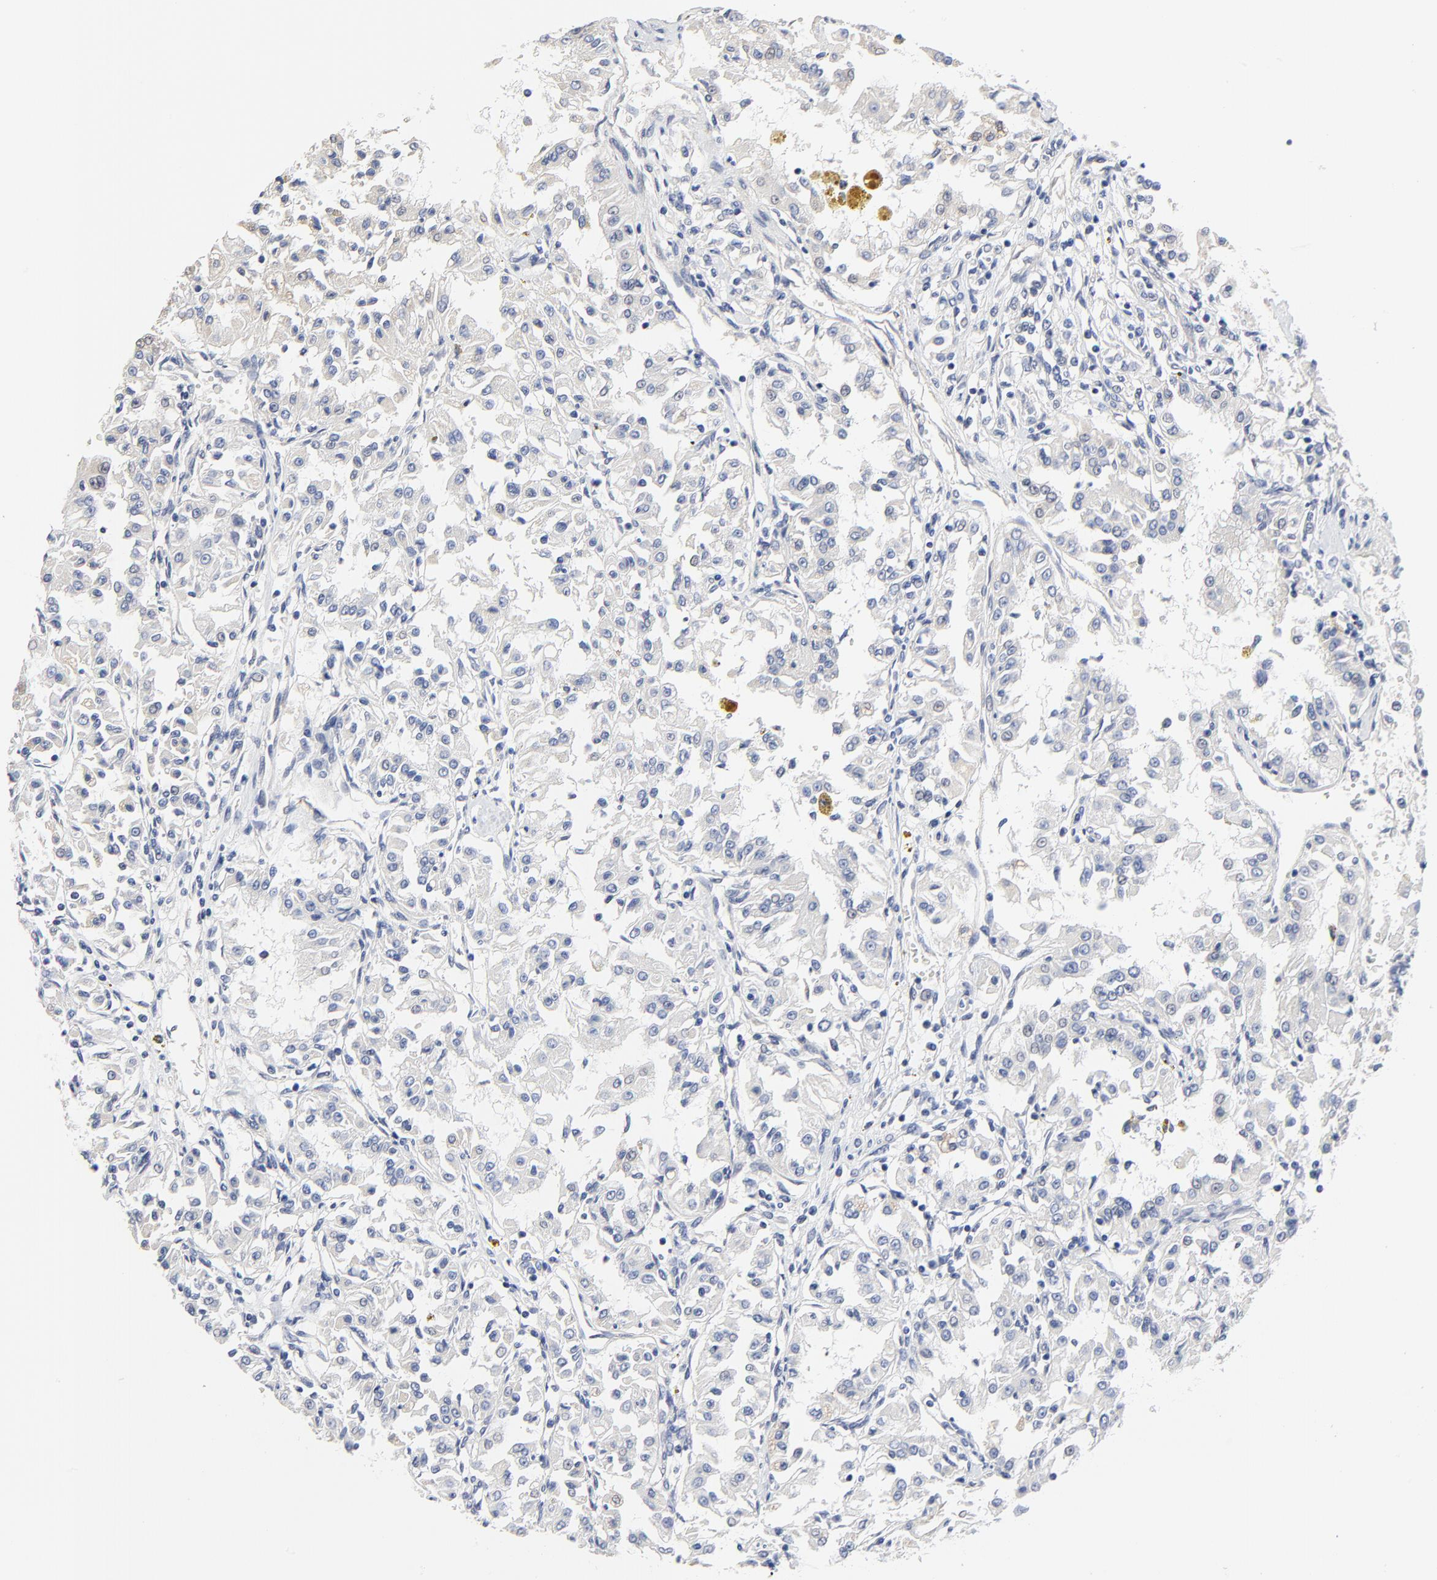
{"staining": {"intensity": "negative", "quantity": "none", "location": "none"}, "tissue": "renal cancer", "cell_type": "Tumor cells", "image_type": "cancer", "snomed": [{"axis": "morphology", "description": "Adenocarcinoma, NOS"}, {"axis": "topography", "description": "Kidney"}], "caption": "Immunohistochemistry micrograph of human renal cancer (adenocarcinoma) stained for a protein (brown), which exhibits no expression in tumor cells.", "gene": "DHRSX", "patient": {"sex": "male", "age": 78}}